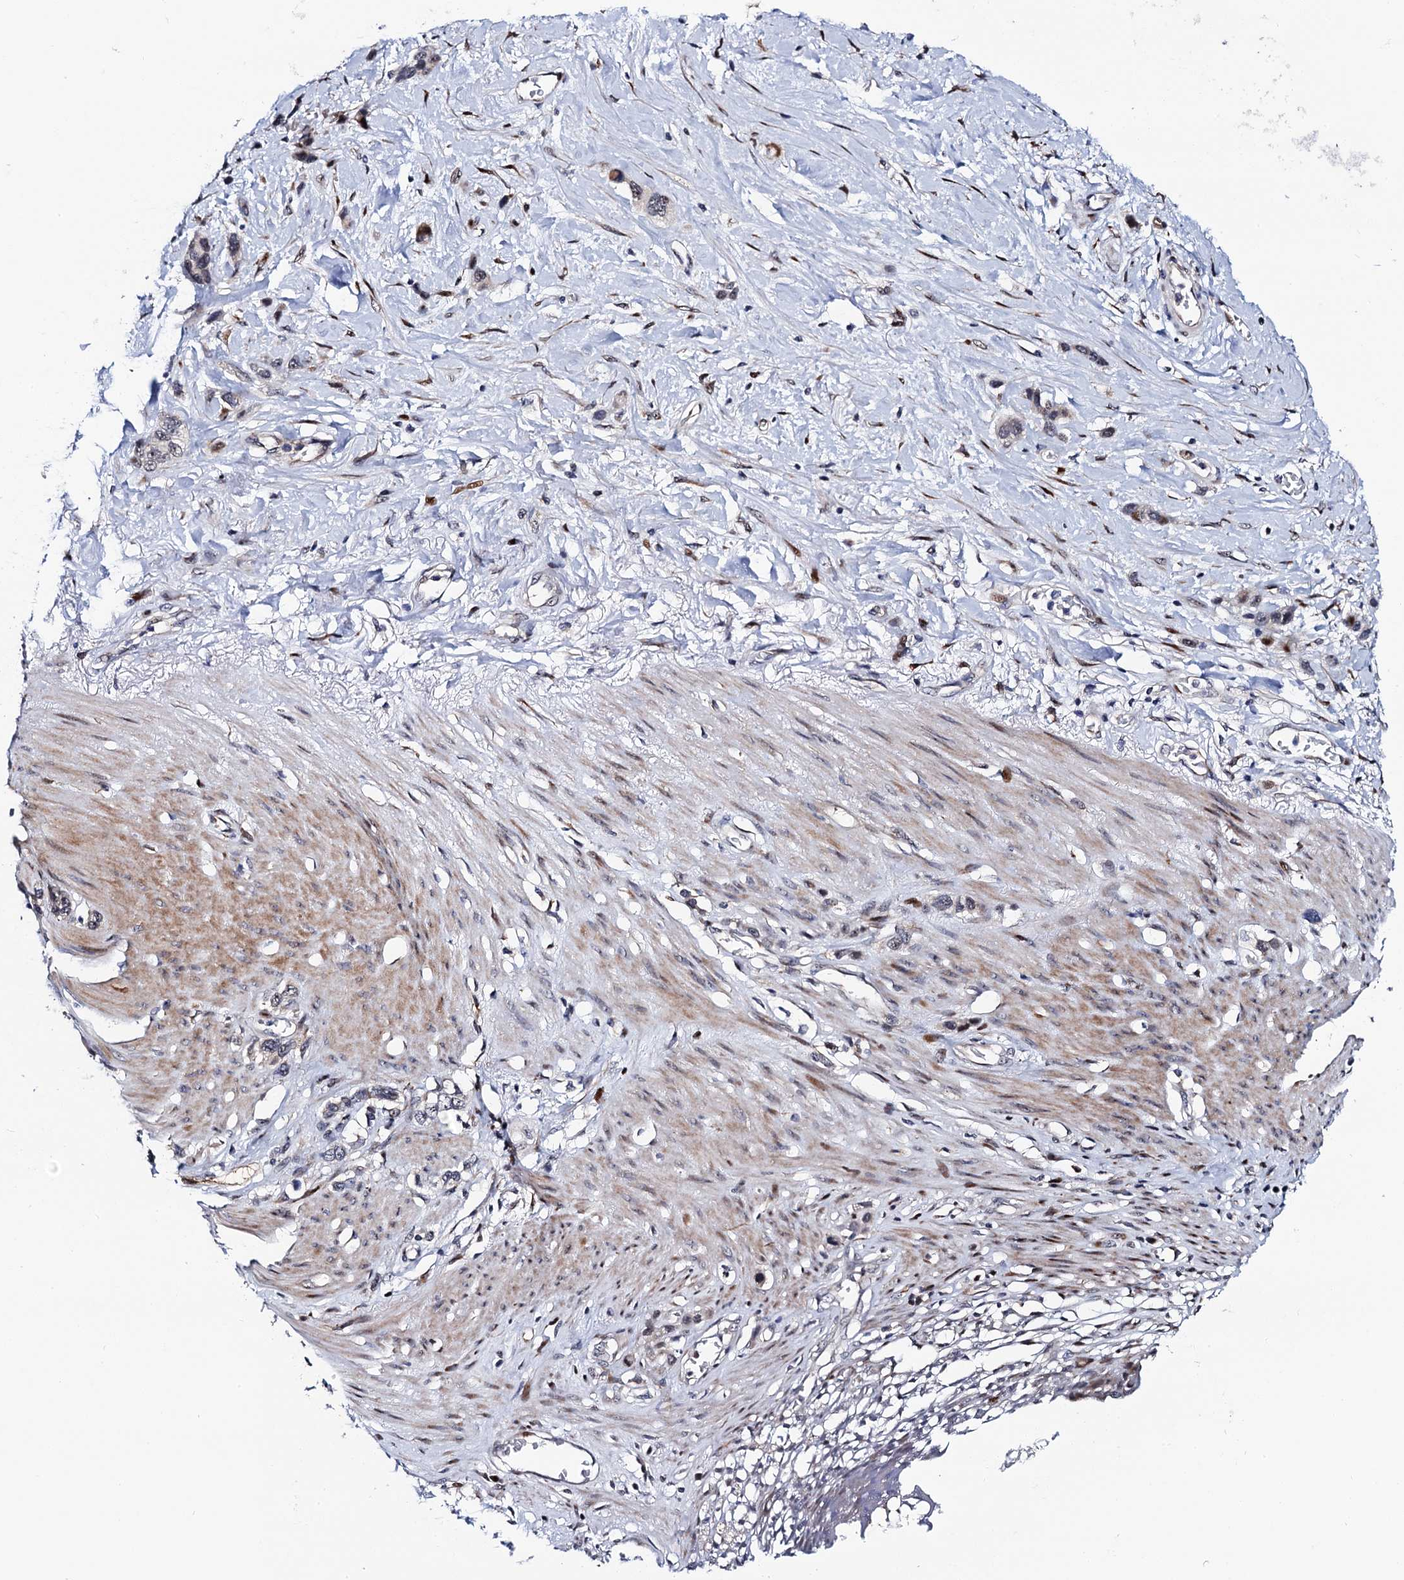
{"staining": {"intensity": "negative", "quantity": "none", "location": "none"}, "tissue": "stomach cancer", "cell_type": "Tumor cells", "image_type": "cancer", "snomed": [{"axis": "morphology", "description": "Adenocarcinoma, NOS"}, {"axis": "morphology", "description": "Adenocarcinoma, High grade"}, {"axis": "topography", "description": "Stomach, upper"}, {"axis": "topography", "description": "Stomach, lower"}], "caption": "Immunohistochemical staining of human stomach cancer reveals no significant staining in tumor cells.", "gene": "TRMT112", "patient": {"sex": "female", "age": 65}}